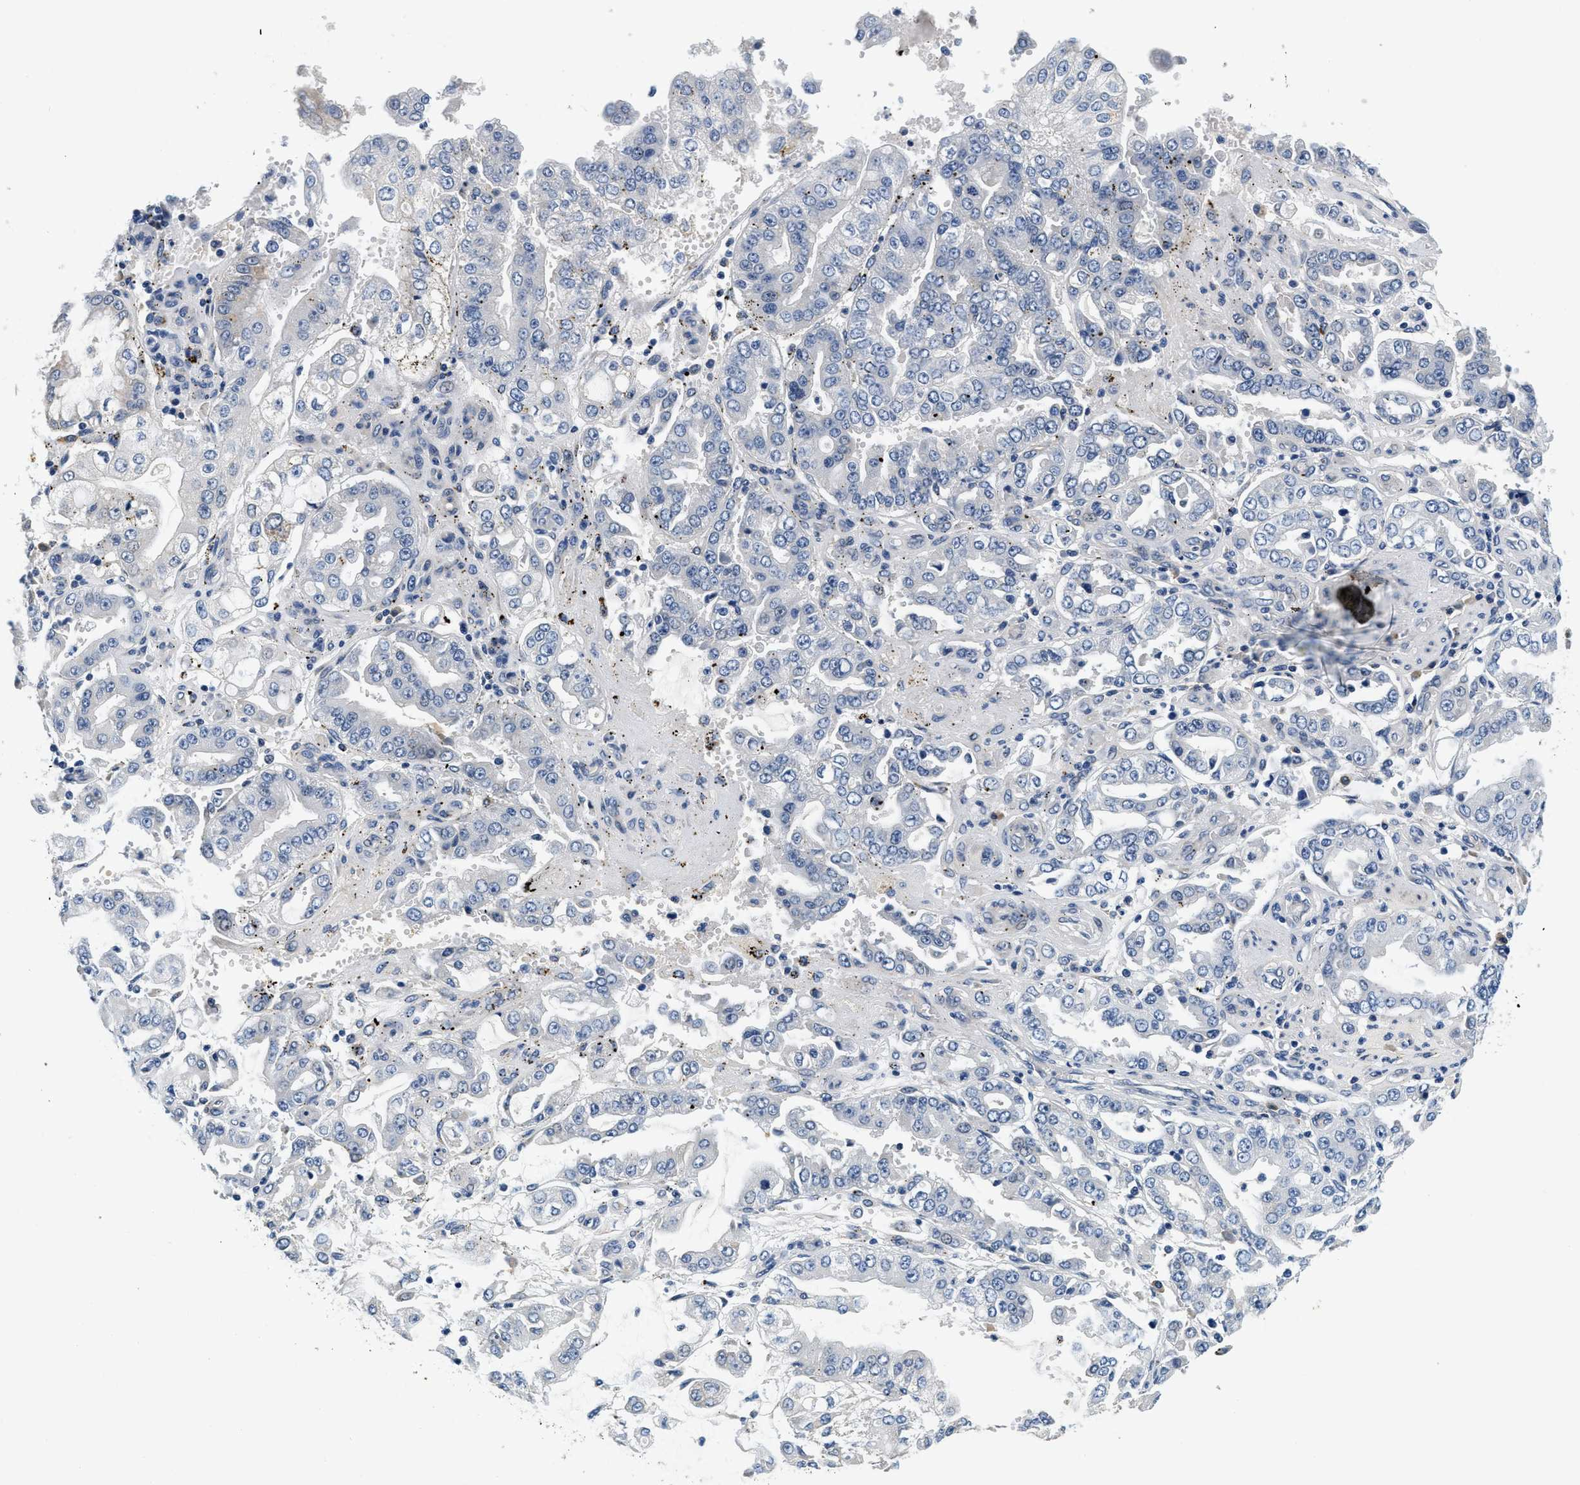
{"staining": {"intensity": "negative", "quantity": "none", "location": "none"}, "tissue": "stomach cancer", "cell_type": "Tumor cells", "image_type": "cancer", "snomed": [{"axis": "morphology", "description": "Adenocarcinoma, NOS"}, {"axis": "topography", "description": "Stomach"}], "caption": "This is an immunohistochemistry (IHC) histopathology image of stomach cancer (adenocarcinoma). There is no expression in tumor cells.", "gene": "ALDH3A2", "patient": {"sex": "male", "age": 76}}